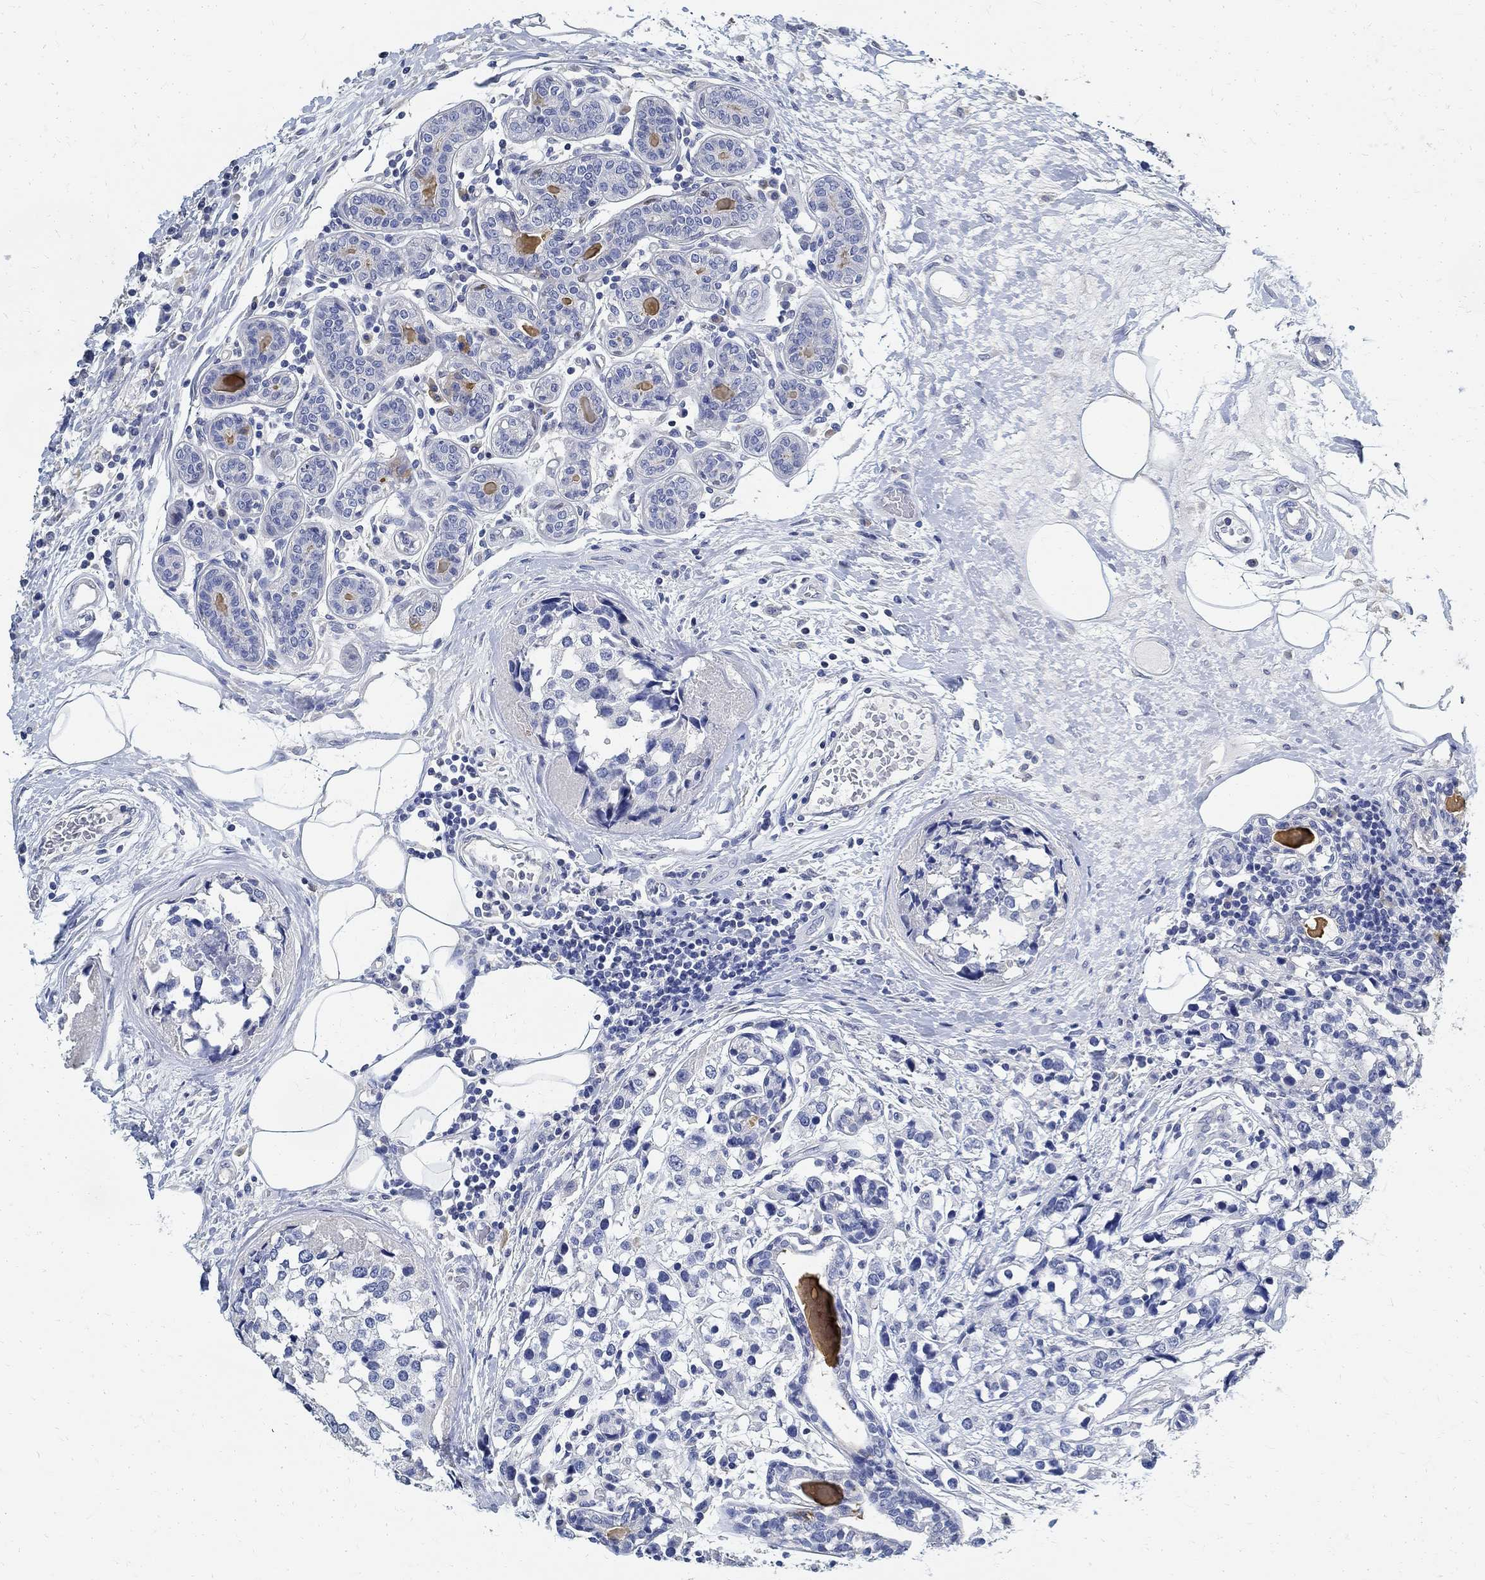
{"staining": {"intensity": "negative", "quantity": "none", "location": "none"}, "tissue": "breast cancer", "cell_type": "Tumor cells", "image_type": "cancer", "snomed": [{"axis": "morphology", "description": "Lobular carcinoma"}, {"axis": "topography", "description": "Breast"}], "caption": "Breast cancer was stained to show a protein in brown. There is no significant staining in tumor cells. (DAB (3,3'-diaminobenzidine) immunohistochemistry, high magnification).", "gene": "PRX", "patient": {"sex": "female", "age": 59}}